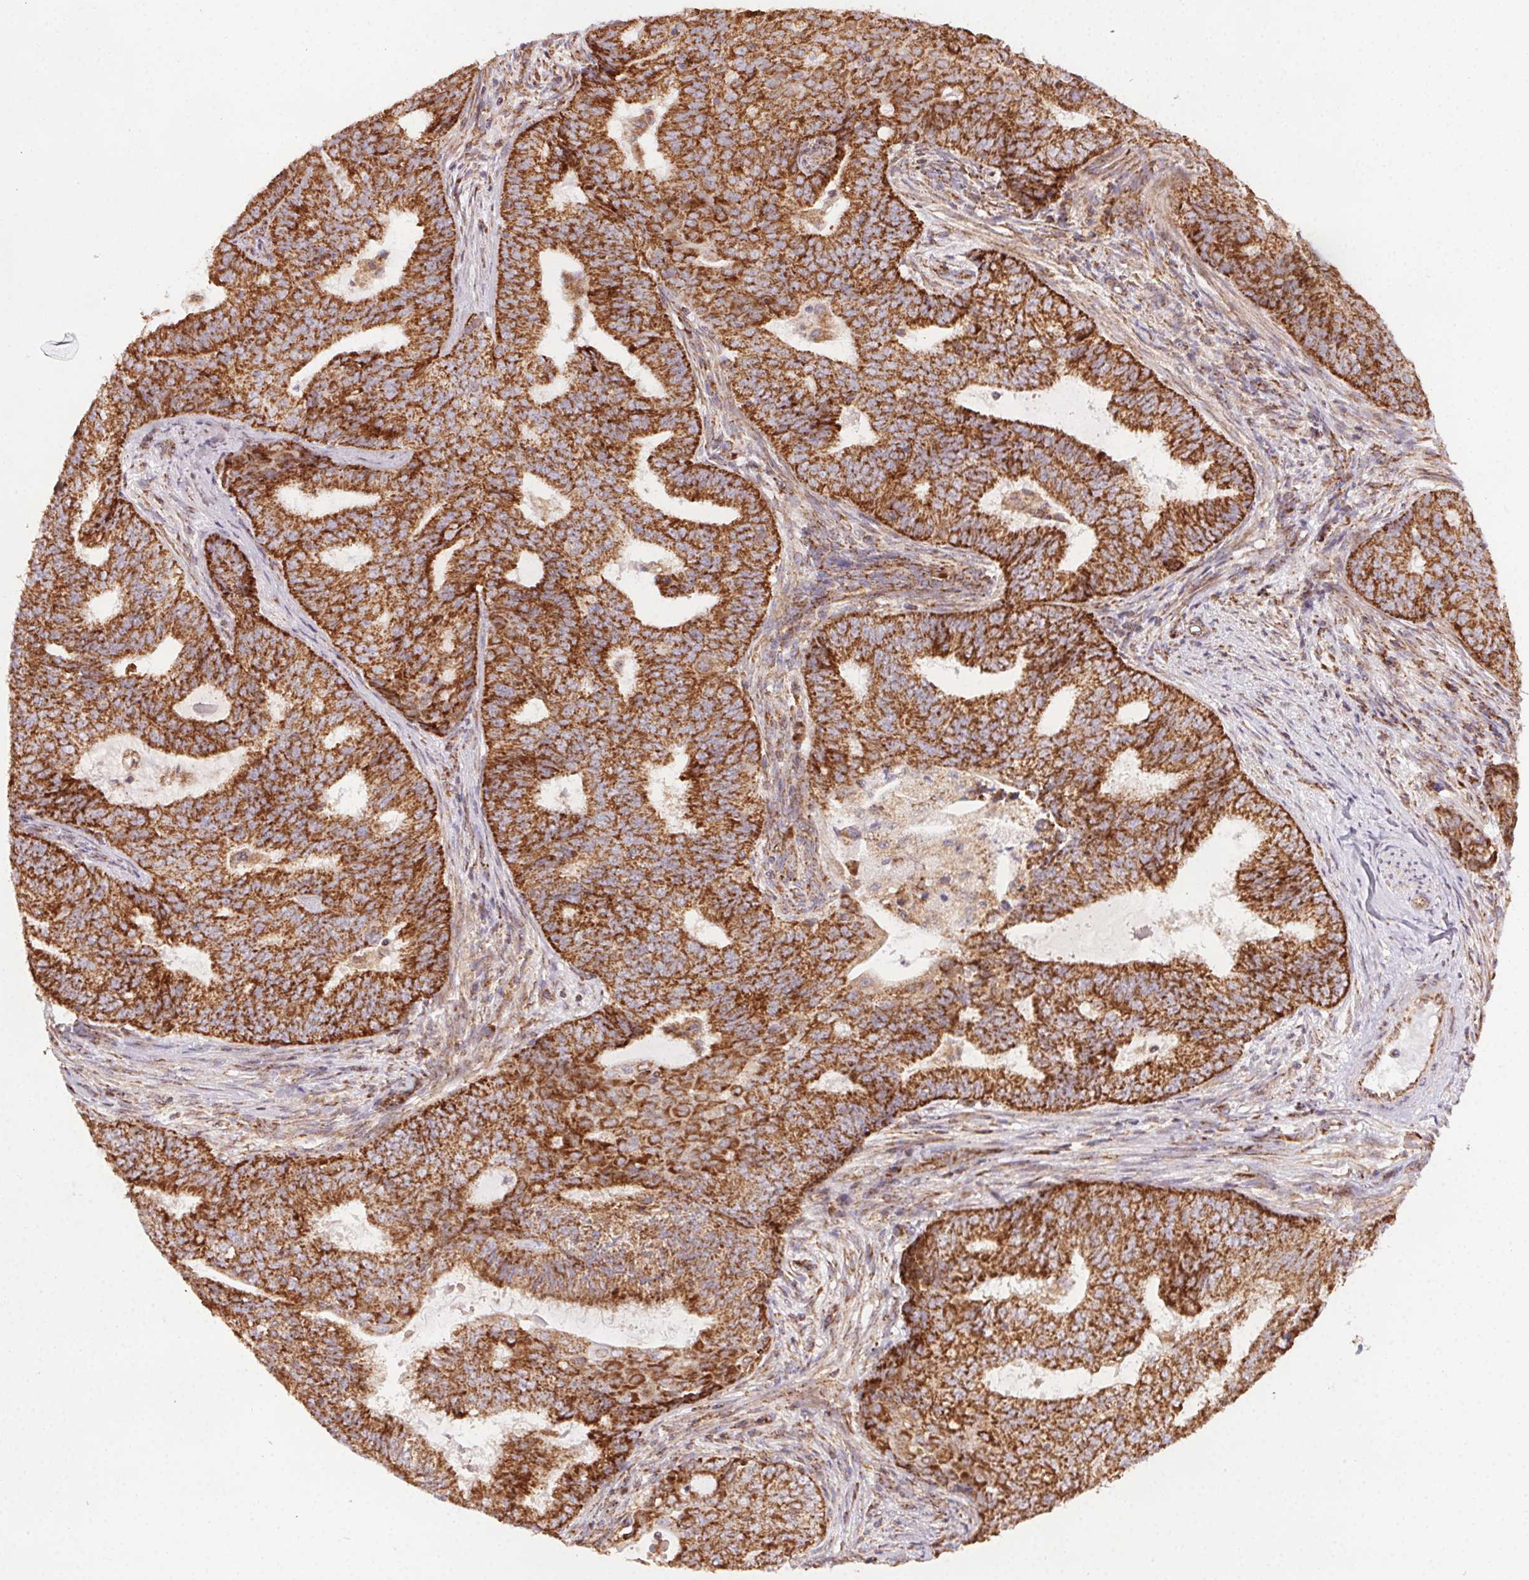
{"staining": {"intensity": "strong", "quantity": ">75%", "location": "cytoplasmic/membranous"}, "tissue": "endometrial cancer", "cell_type": "Tumor cells", "image_type": "cancer", "snomed": [{"axis": "morphology", "description": "Adenocarcinoma, NOS"}, {"axis": "topography", "description": "Endometrium"}], "caption": "Immunohistochemistry (IHC) (DAB) staining of endometrial adenocarcinoma exhibits strong cytoplasmic/membranous protein expression in about >75% of tumor cells.", "gene": "CLPB", "patient": {"sex": "female", "age": 62}}